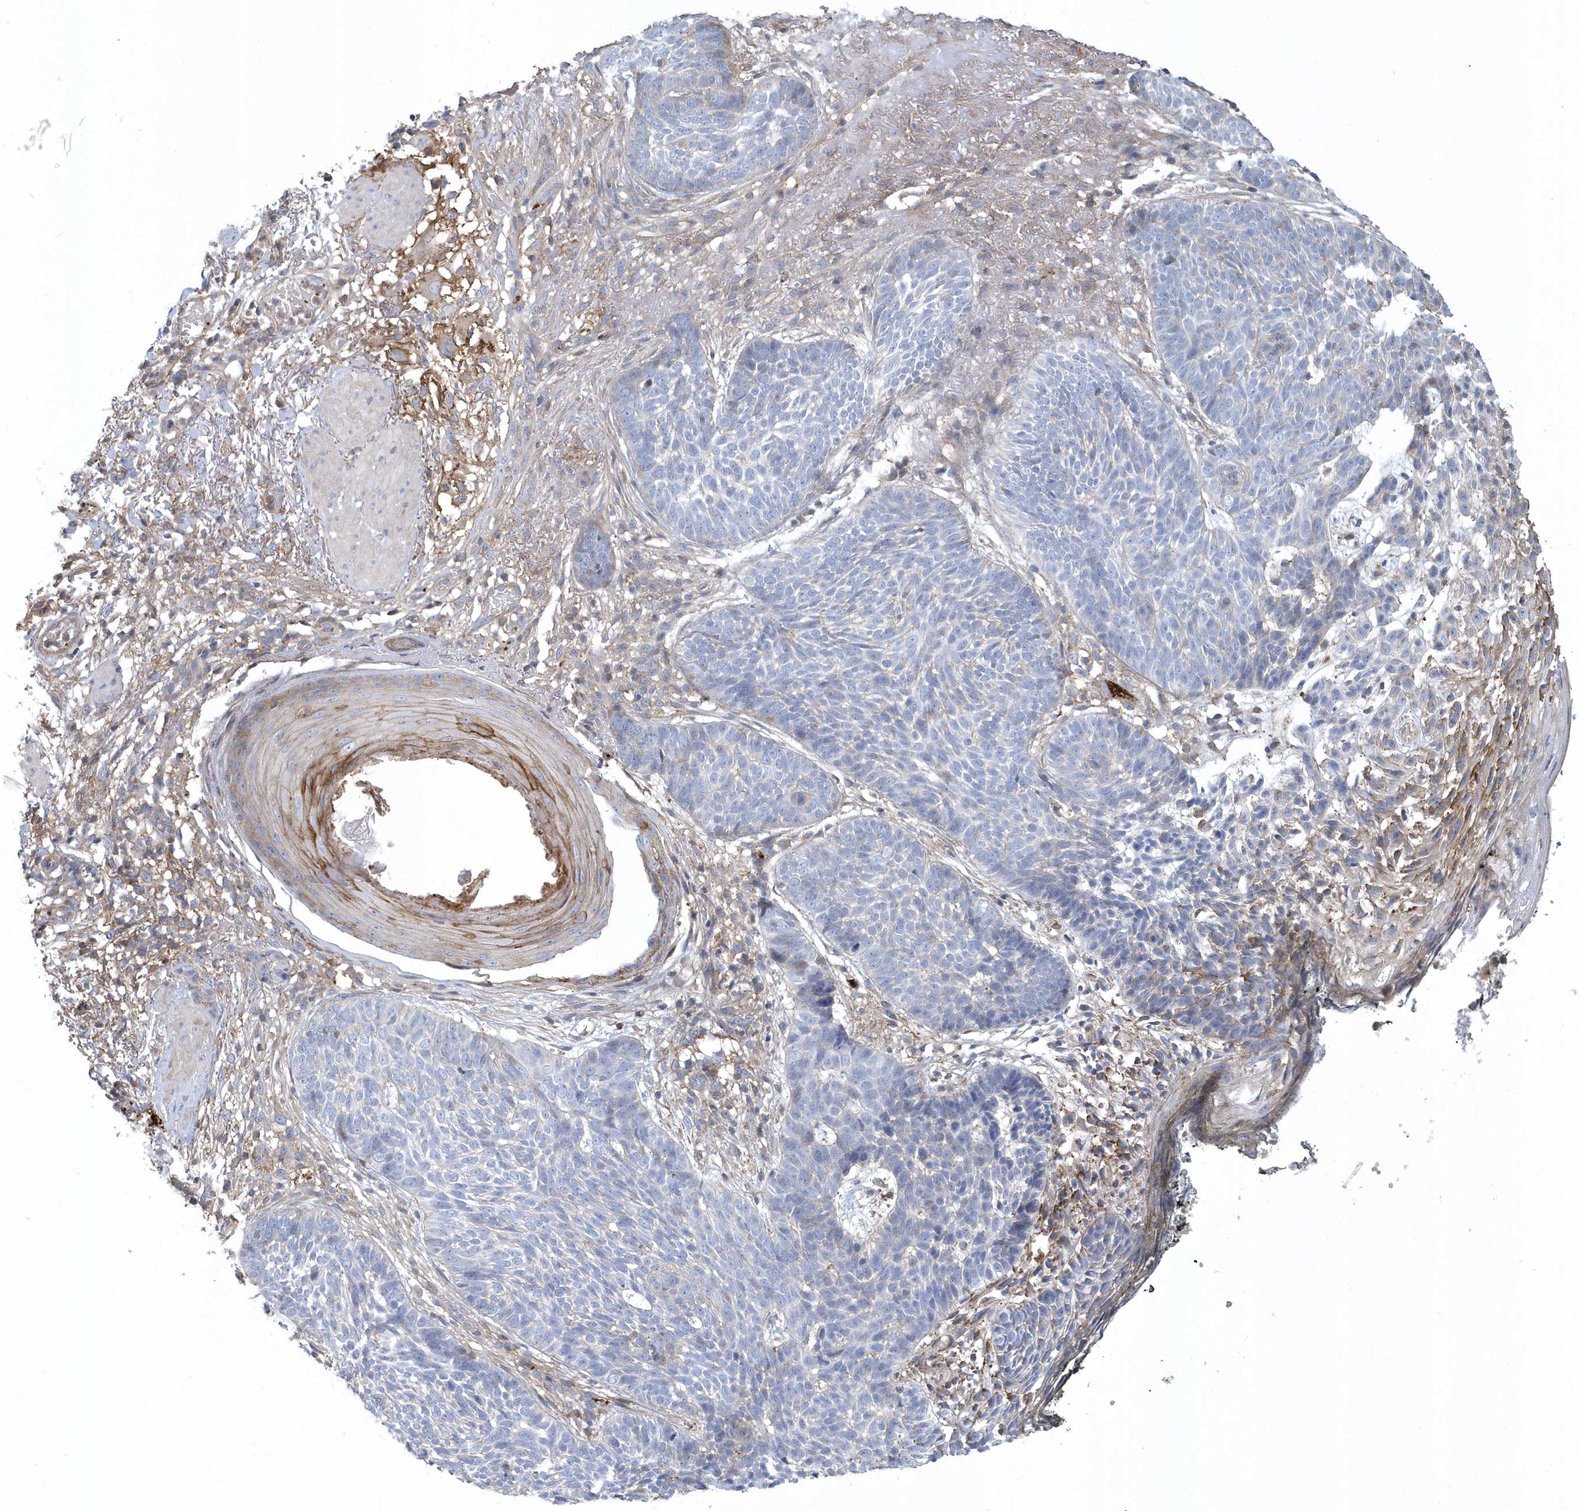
{"staining": {"intensity": "negative", "quantity": "none", "location": "none"}, "tissue": "skin cancer", "cell_type": "Tumor cells", "image_type": "cancer", "snomed": [{"axis": "morphology", "description": "Normal tissue, NOS"}, {"axis": "morphology", "description": "Basal cell carcinoma"}, {"axis": "topography", "description": "Skin"}], "caption": "Immunohistochemical staining of skin cancer (basal cell carcinoma) shows no significant expression in tumor cells.", "gene": "ARAP2", "patient": {"sex": "male", "age": 64}}